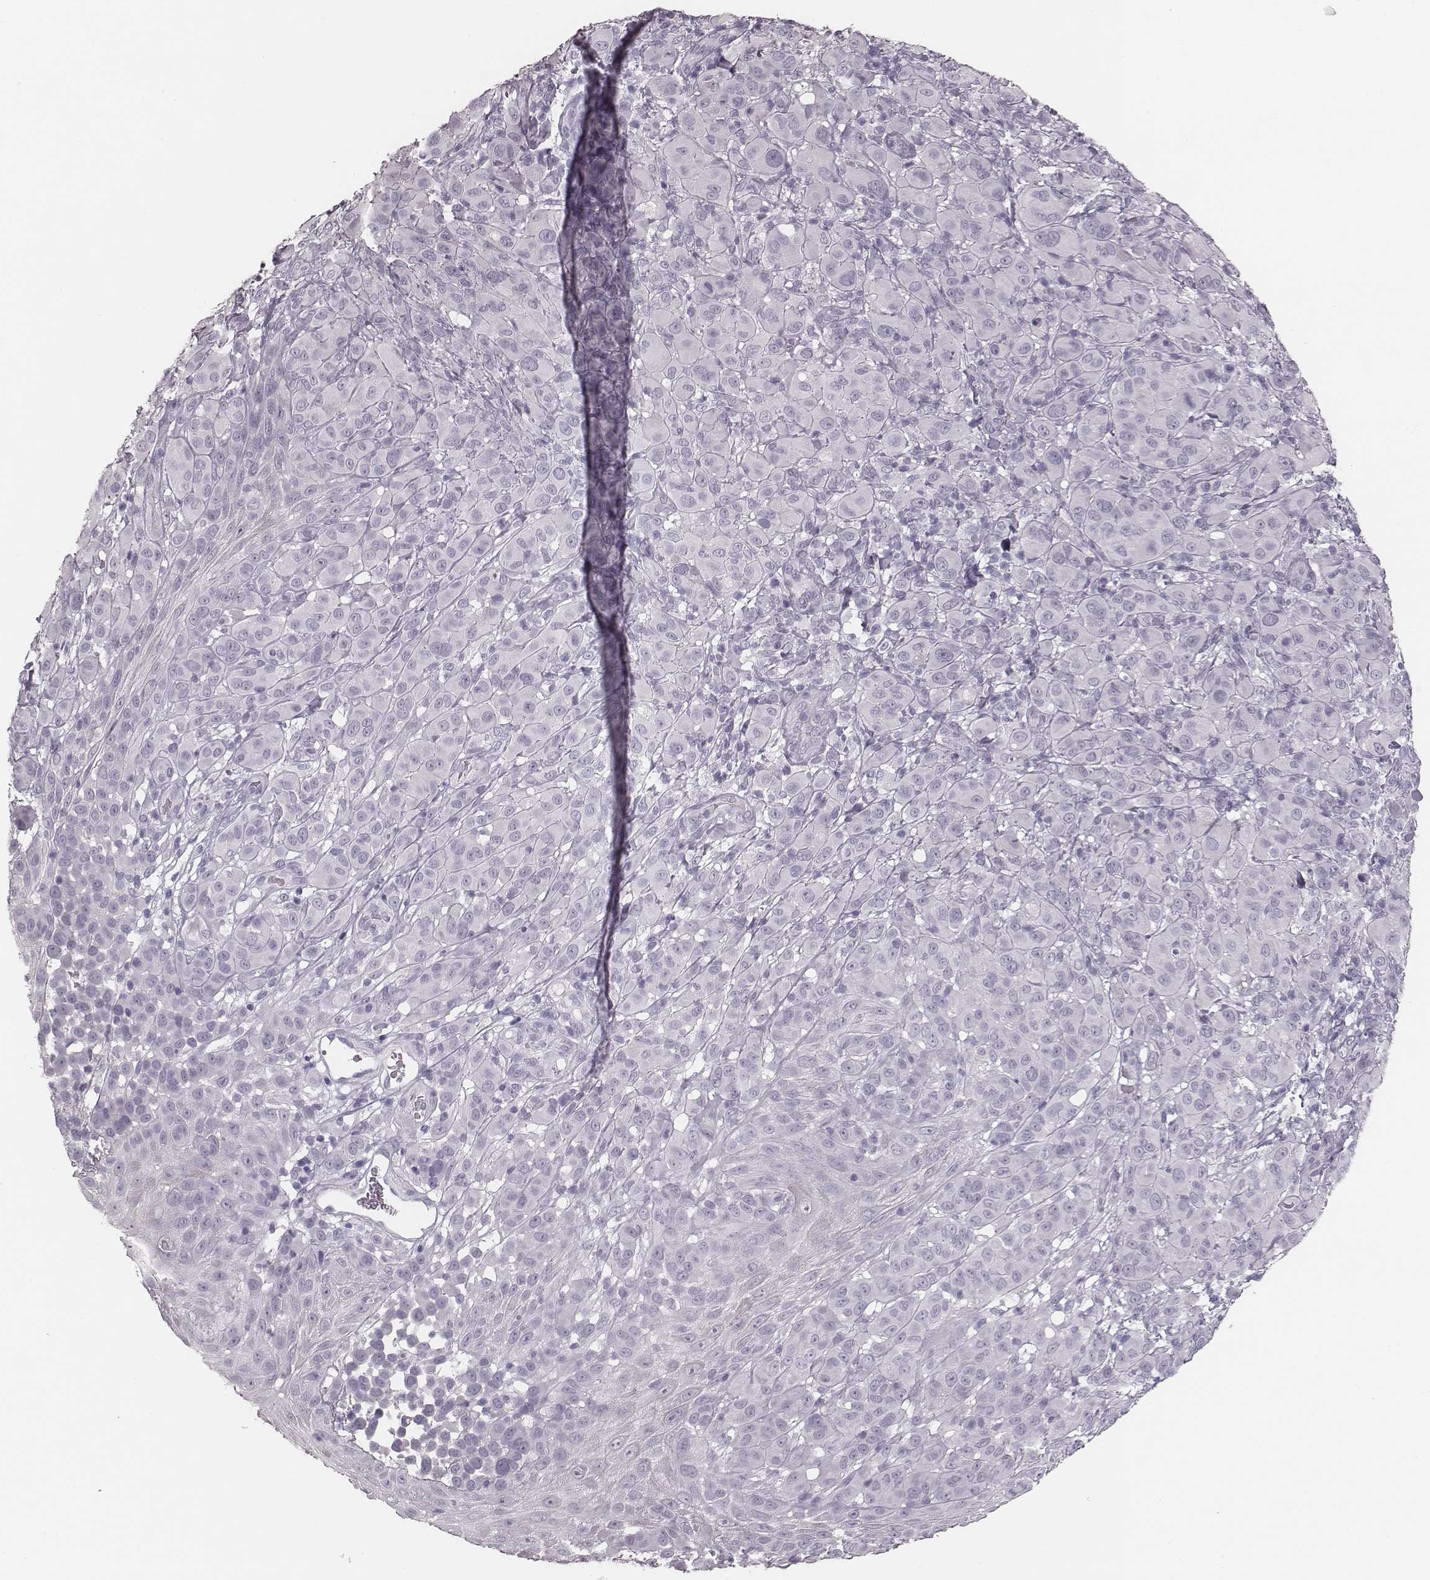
{"staining": {"intensity": "negative", "quantity": "none", "location": "none"}, "tissue": "melanoma", "cell_type": "Tumor cells", "image_type": "cancer", "snomed": [{"axis": "morphology", "description": "Malignant melanoma, NOS"}, {"axis": "topography", "description": "Skin"}], "caption": "High magnification brightfield microscopy of melanoma stained with DAB (3,3'-diaminobenzidine) (brown) and counterstained with hematoxylin (blue): tumor cells show no significant staining.", "gene": "CSHL1", "patient": {"sex": "female", "age": 87}}